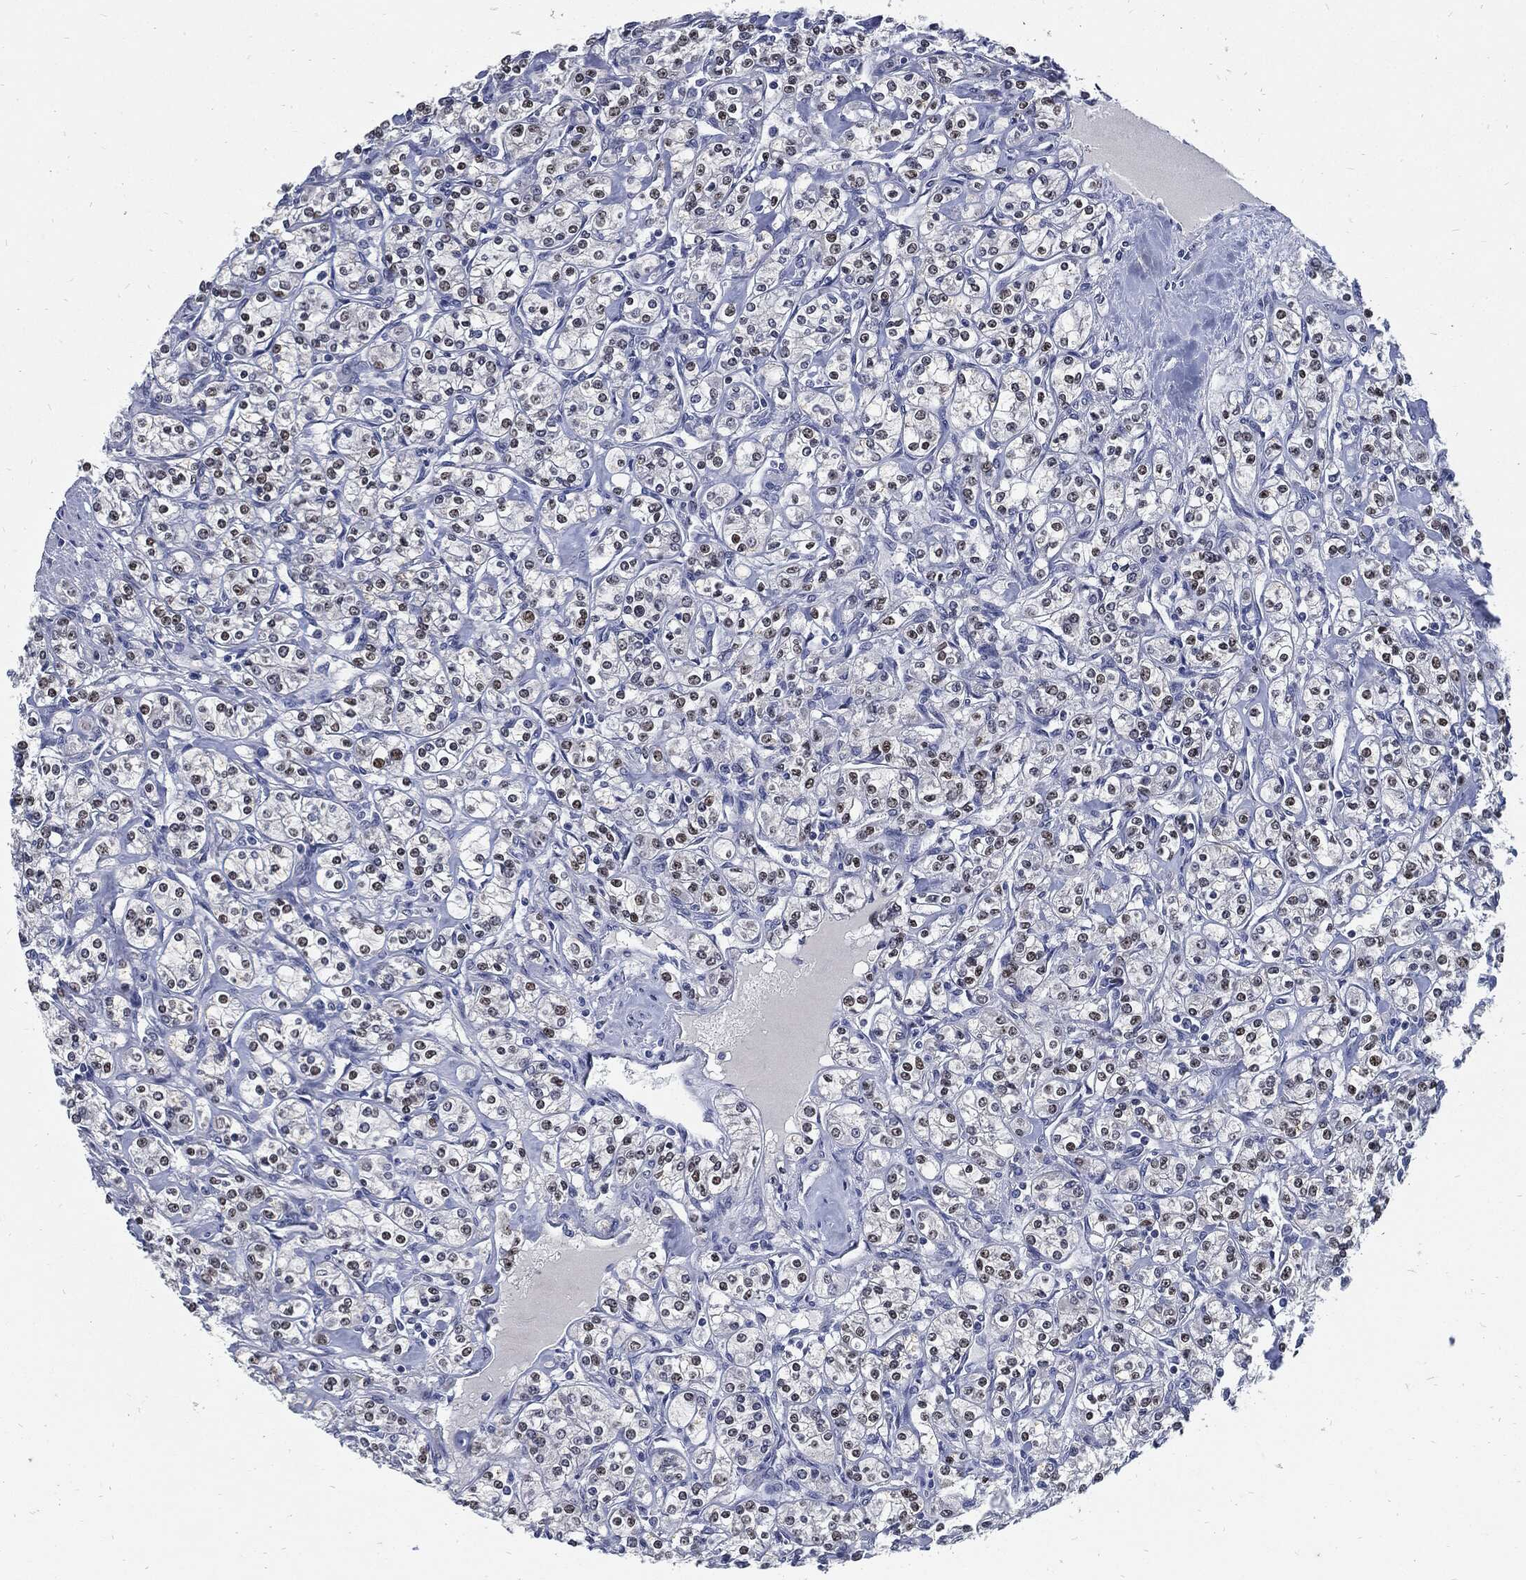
{"staining": {"intensity": "strong", "quantity": "<25%", "location": "nuclear"}, "tissue": "renal cancer", "cell_type": "Tumor cells", "image_type": "cancer", "snomed": [{"axis": "morphology", "description": "Adenocarcinoma, NOS"}, {"axis": "topography", "description": "Kidney"}], "caption": "High-magnification brightfield microscopy of renal adenocarcinoma stained with DAB (brown) and counterstained with hematoxylin (blue). tumor cells exhibit strong nuclear positivity is seen in approximately<25% of cells.", "gene": "NBN", "patient": {"sex": "male", "age": 77}}